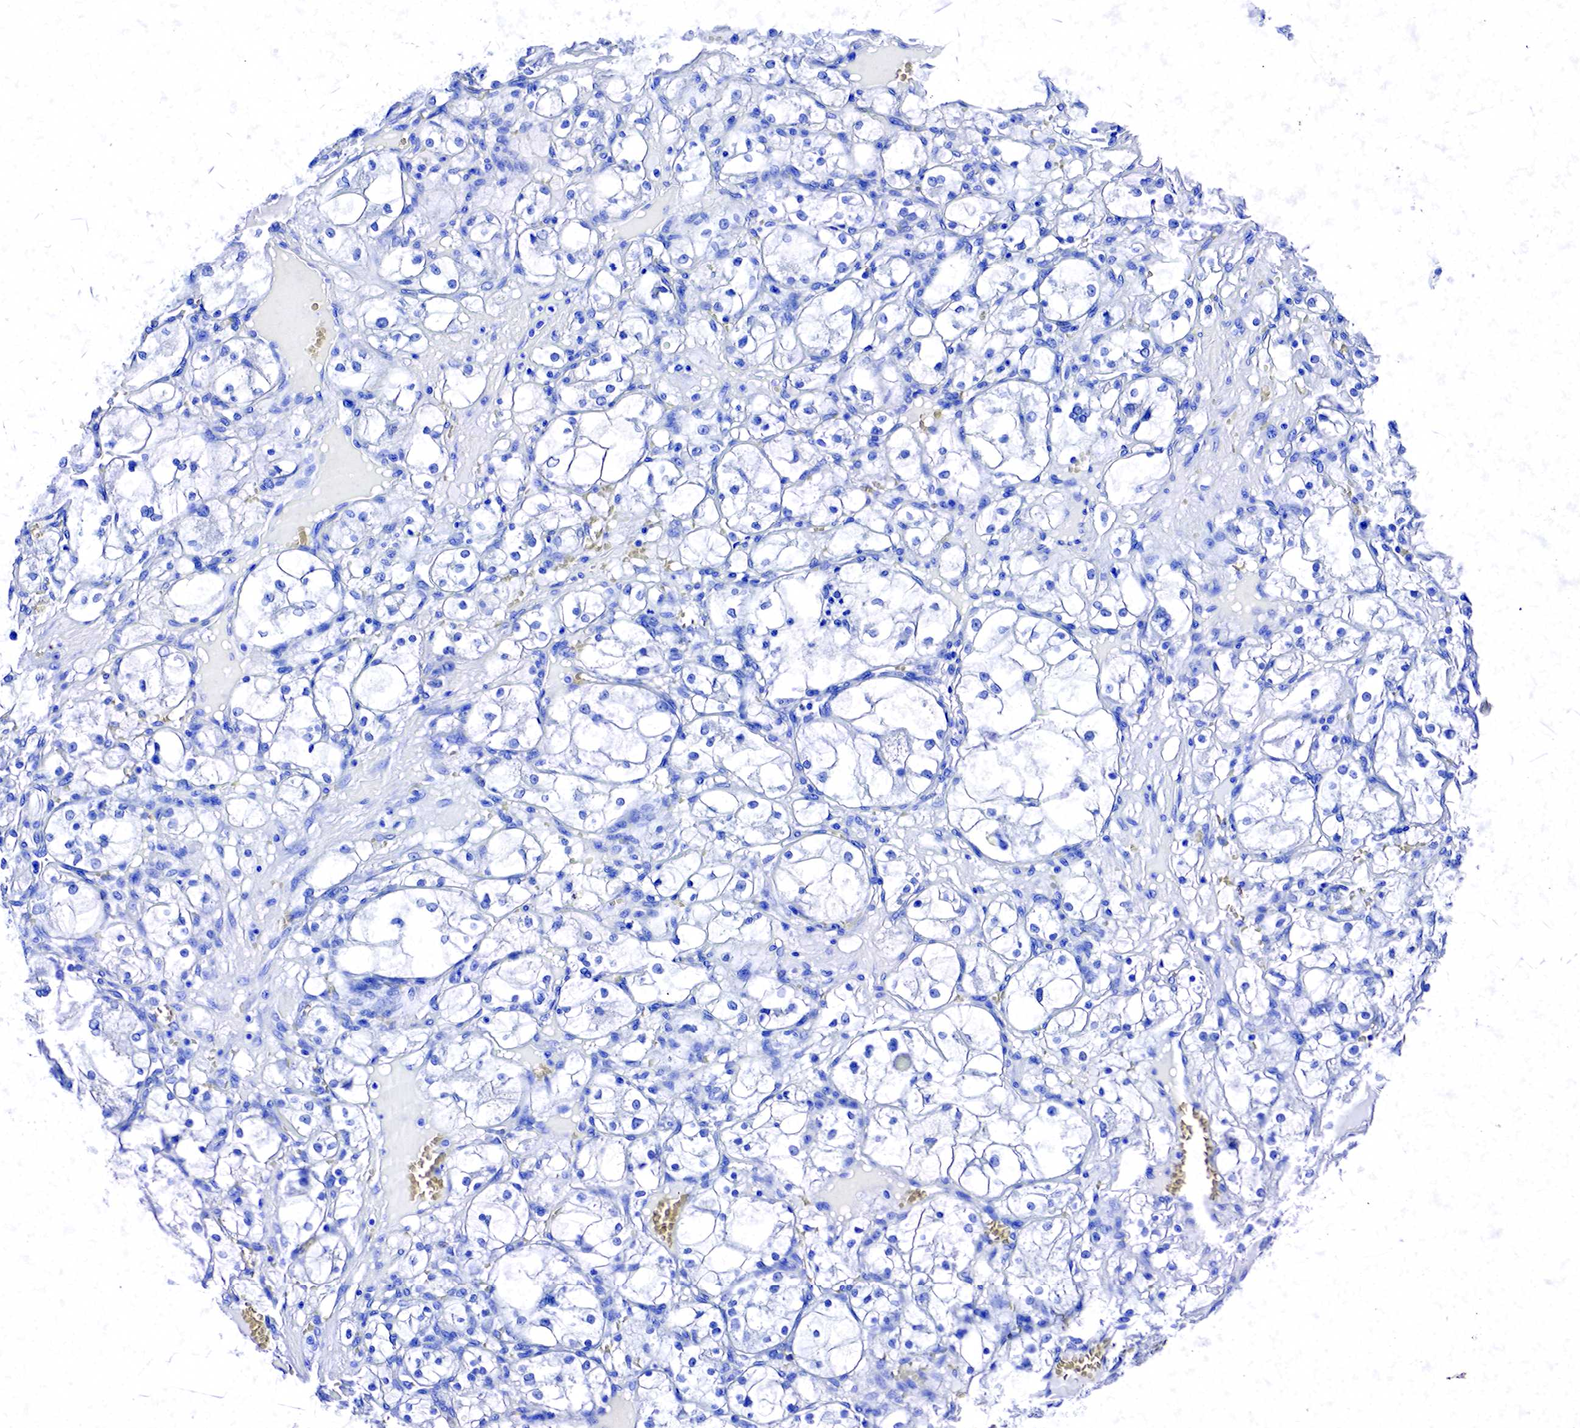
{"staining": {"intensity": "negative", "quantity": "none", "location": "none"}, "tissue": "renal cancer", "cell_type": "Tumor cells", "image_type": "cancer", "snomed": [{"axis": "morphology", "description": "Adenocarcinoma, NOS"}, {"axis": "topography", "description": "Kidney"}], "caption": "Human renal cancer stained for a protein using IHC demonstrates no staining in tumor cells.", "gene": "ACP3", "patient": {"sex": "male", "age": 61}}